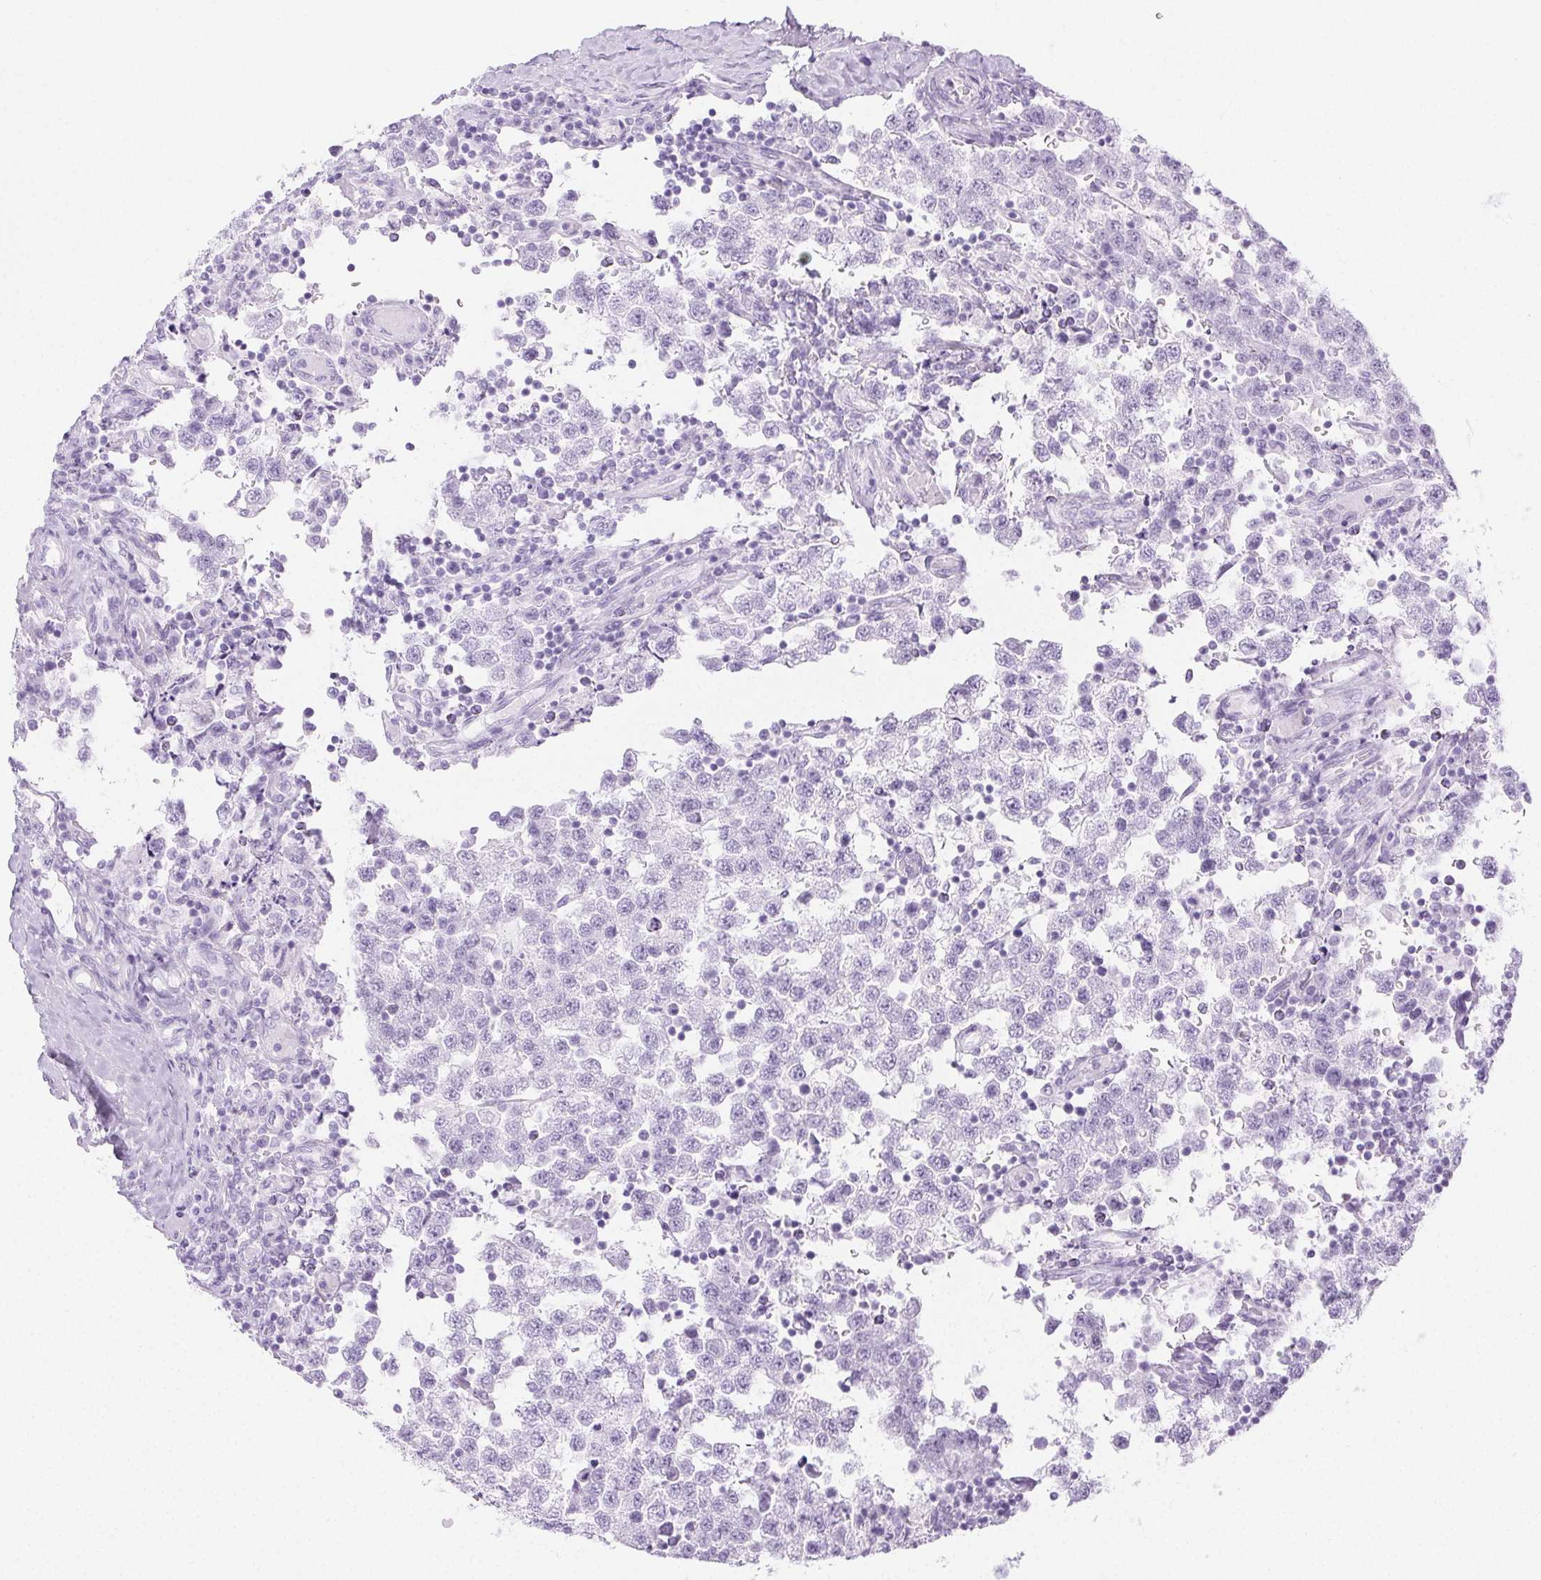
{"staining": {"intensity": "negative", "quantity": "none", "location": "none"}, "tissue": "testis cancer", "cell_type": "Tumor cells", "image_type": "cancer", "snomed": [{"axis": "morphology", "description": "Seminoma, NOS"}, {"axis": "topography", "description": "Testis"}], "caption": "This micrograph is of testis seminoma stained with immunohistochemistry to label a protein in brown with the nuclei are counter-stained blue. There is no positivity in tumor cells.", "gene": "PI3", "patient": {"sex": "male", "age": 34}}